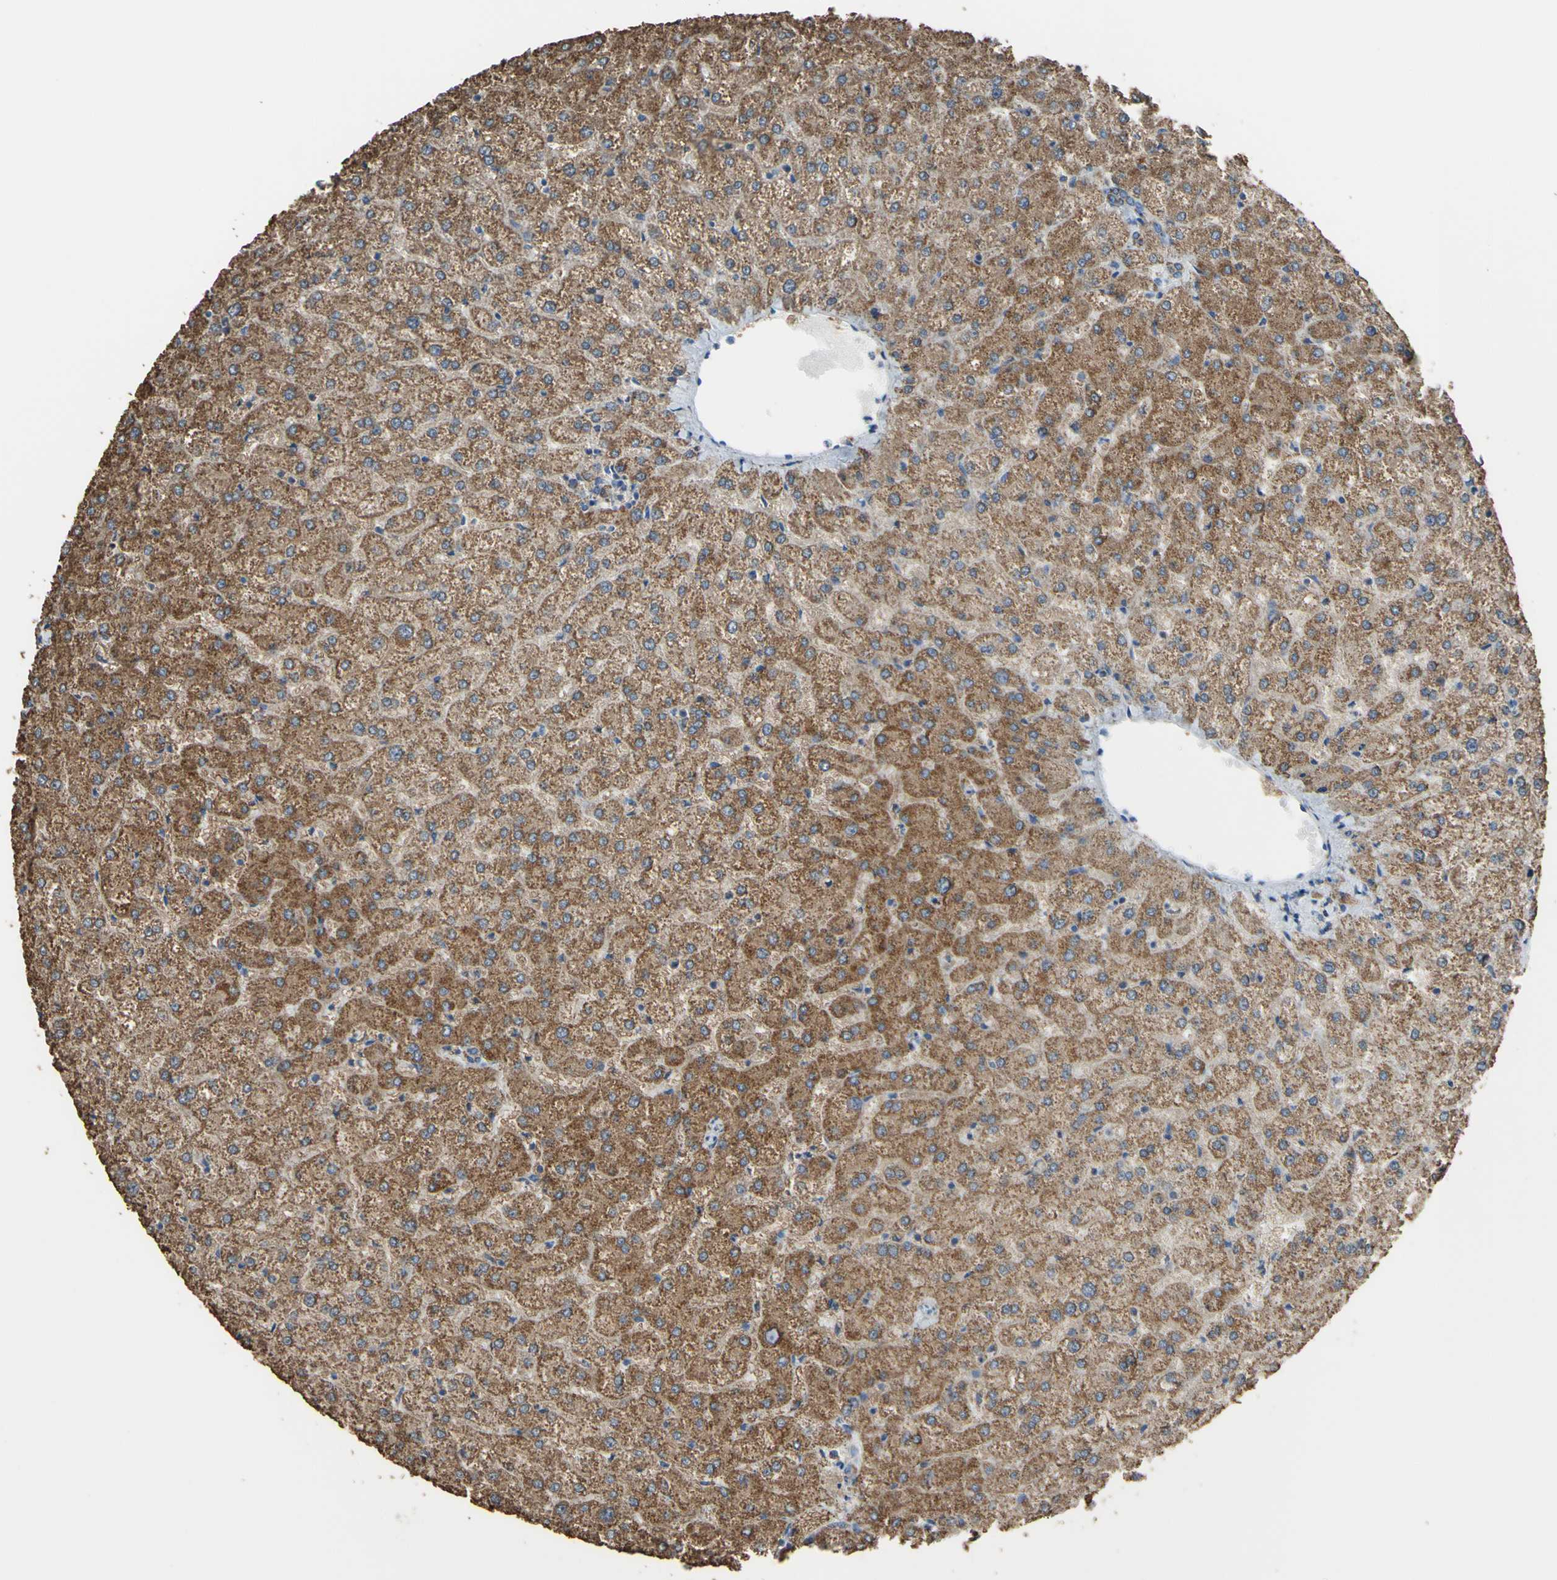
{"staining": {"intensity": "moderate", "quantity": "25%-75%", "location": "cytoplasmic/membranous"}, "tissue": "liver", "cell_type": "Cholangiocytes", "image_type": "normal", "snomed": [{"axis": "morphology", "description": "Normal tissue, NOS"}, {"axis": "topography", "description": "Liver"}], "caption": "This is a photomicrograph of IHC staining of benign liver, which shows moderate expression in the cytoplasmic/membranous of cholangiocytes.", "gene": "CMKLR2", "patient": {"sex": "female", "age": 32}}